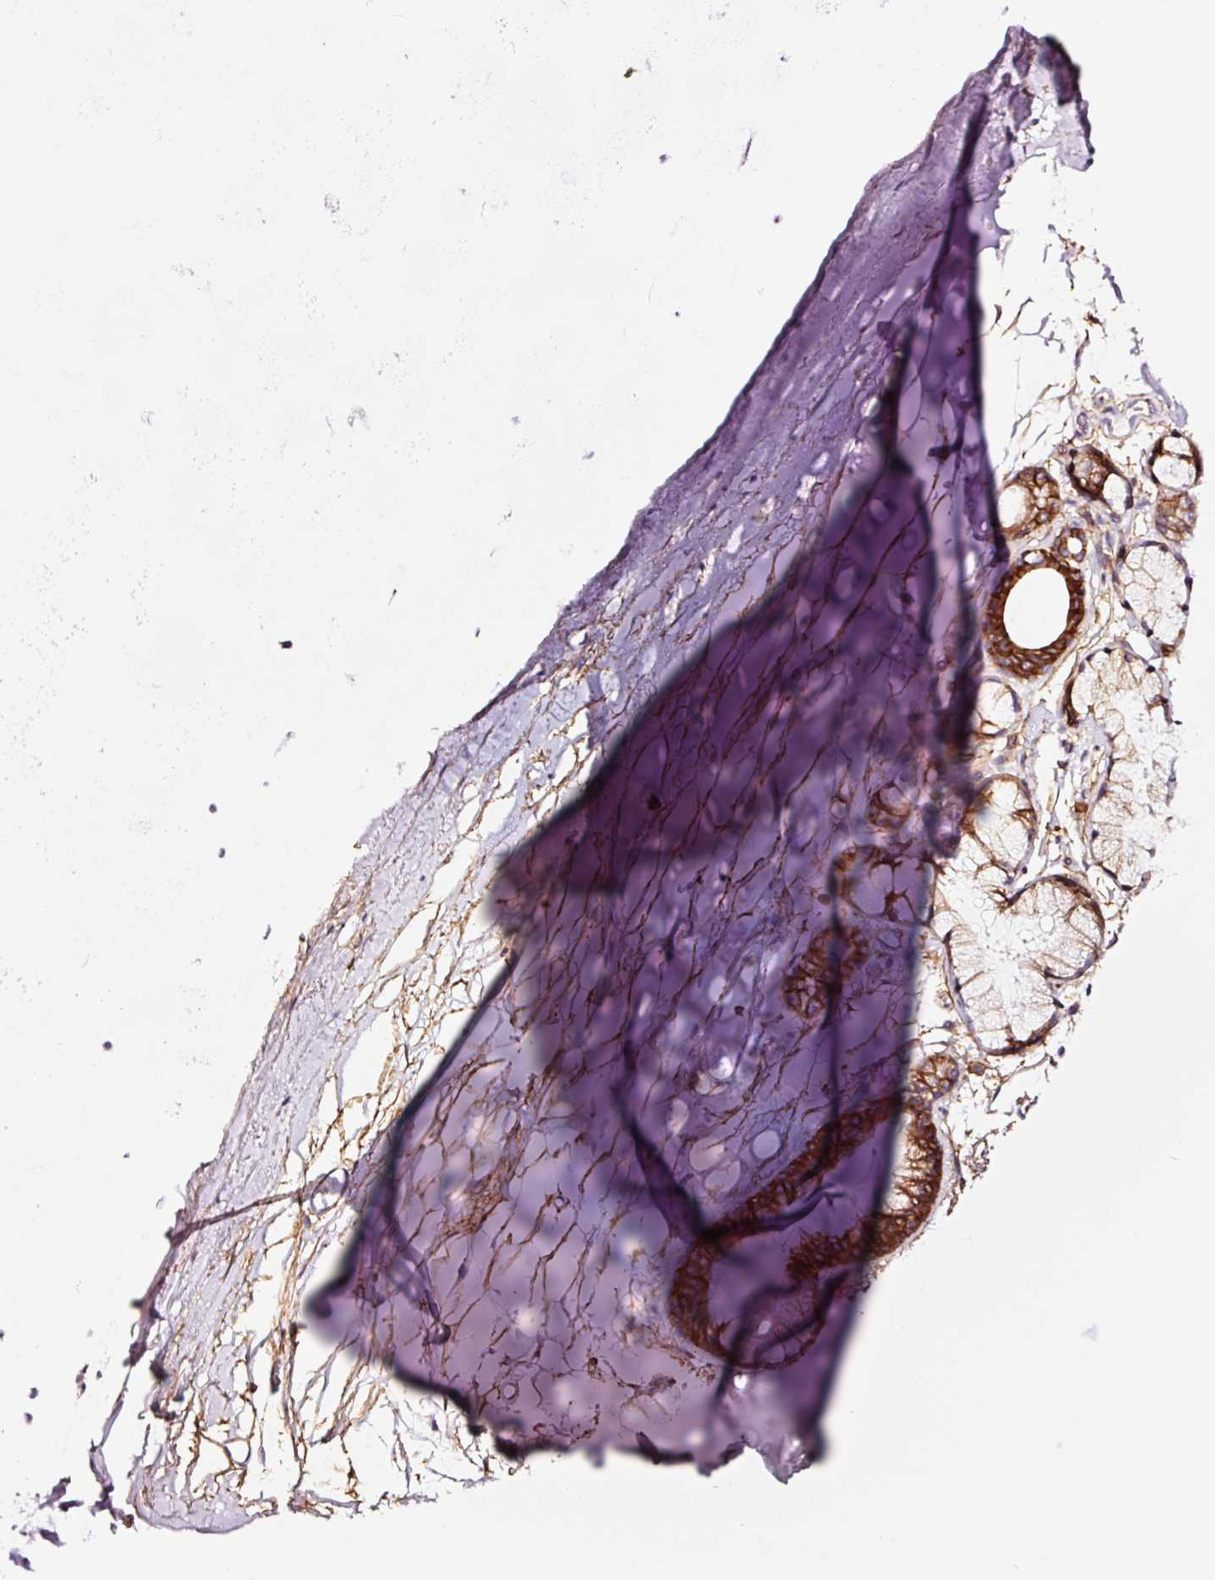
{"staining": {"intensity": "moderate", "quantity": "<25%", "location": "cytoplasmic/membranous"}, "tissue": "adipose tissue", "cell_type": "Adipocytes", "image_type": "normal", "snomed": [{"axis": "morphology", "description": "Normal tissue, NOS"}, {"axis": "topography", "description": "Cartilage tissue"}, {"axis": "topography", "description": "Bronchus"}], "caption": "Approximately <25% of adipocytes in benign adipose tissue exhibit moderate cytoplasmic/membranous protein staining as visualized by brown immunohistochemical staining.", "gene": "ADD3", "patient": {"sex": "female", "age": 72}}